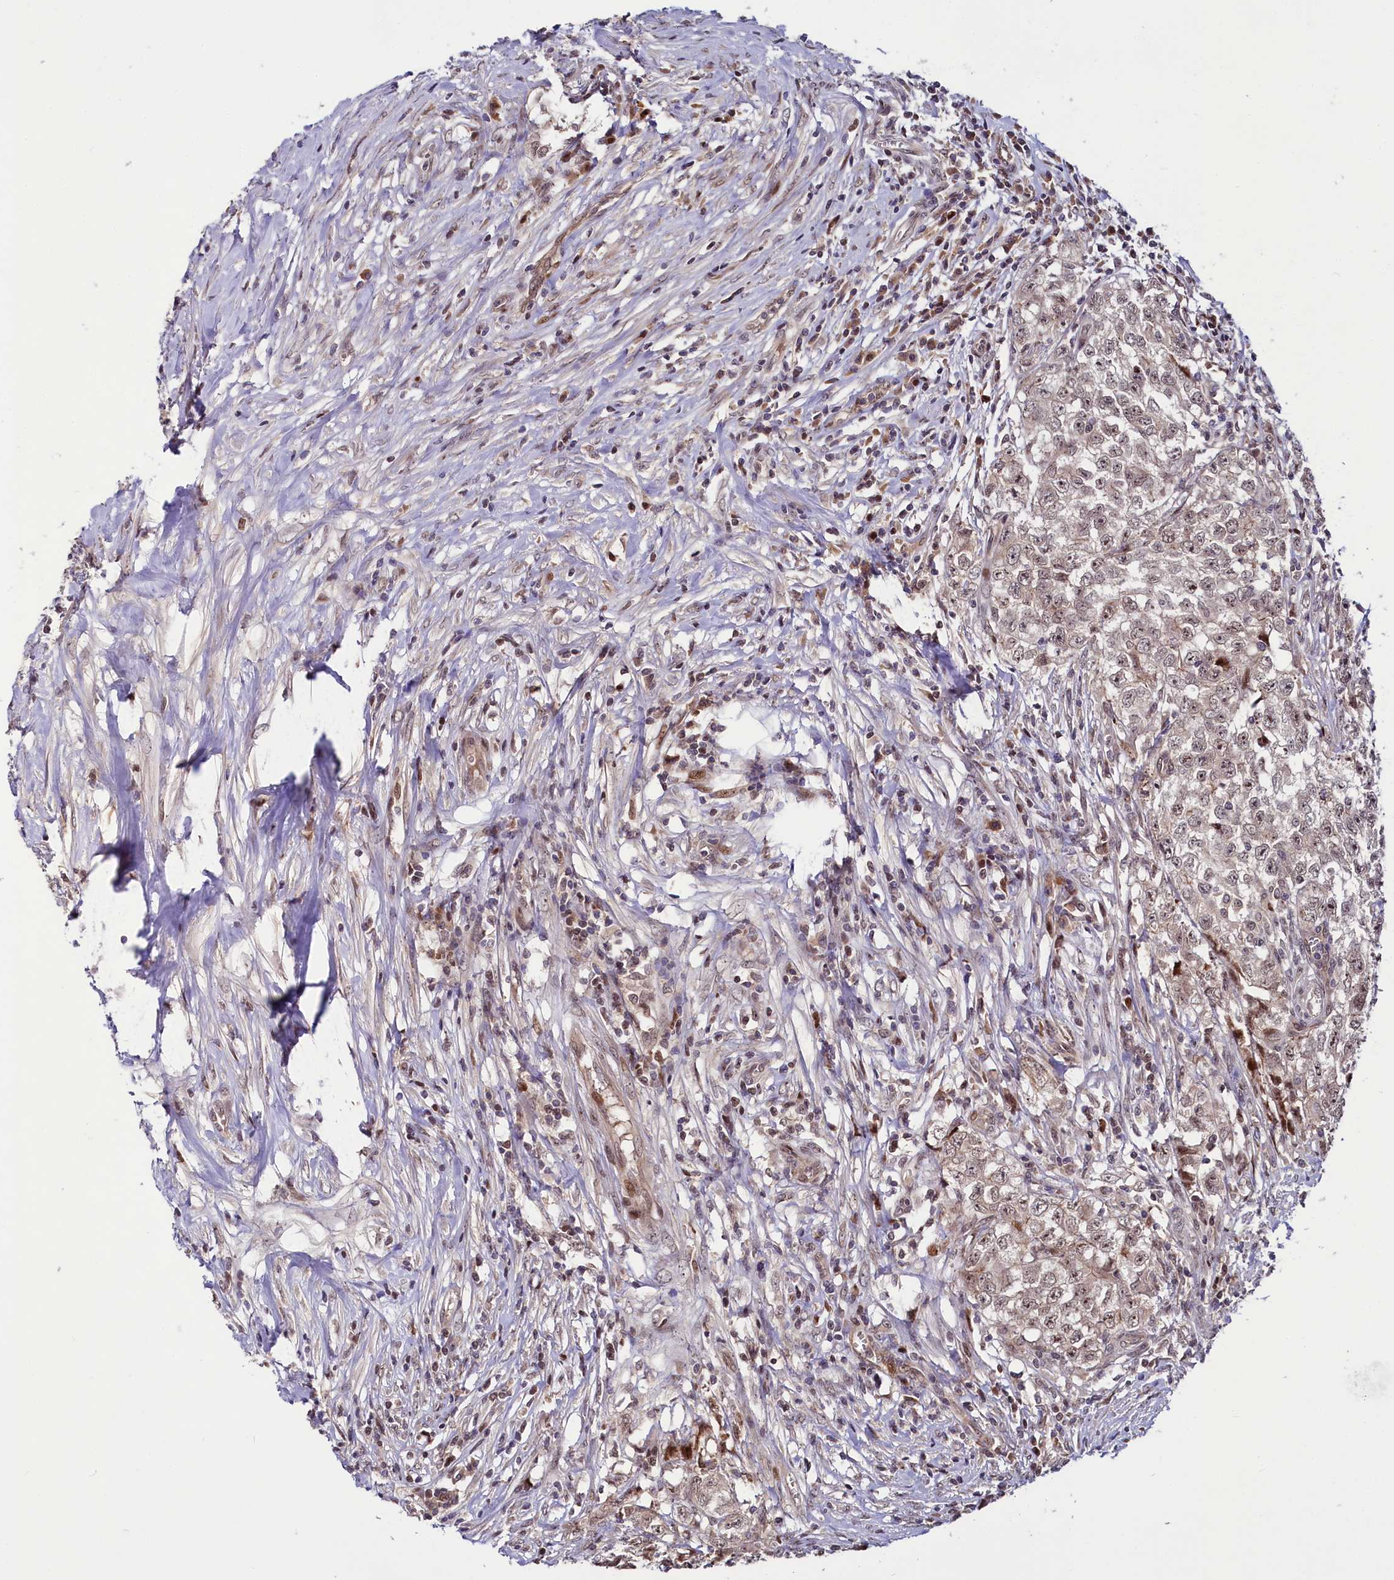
{"staining": {"intensity": "moderate", "quantity": "25%-75%", "location": "nuclear"}, "tissue": "testis cancer", "cell_type": "Tumor cells", "image_type": "cancer", "snomed": [{"axis": "morphology", "description": "Seminoma, NOS"}, {"axis": "morphology", "description": "Carcinoma, Embryonal, NOS"}, {"axis": "topography", "description": "Testis"}], "caption": "Protein expression by immunohistochemistry shows moderate nuclear staining in approximately 25%-75% of tumor cells in testis seminoma.", "gene": "N4BP2L1", "patient": {"sex": "male", "age": 43}}